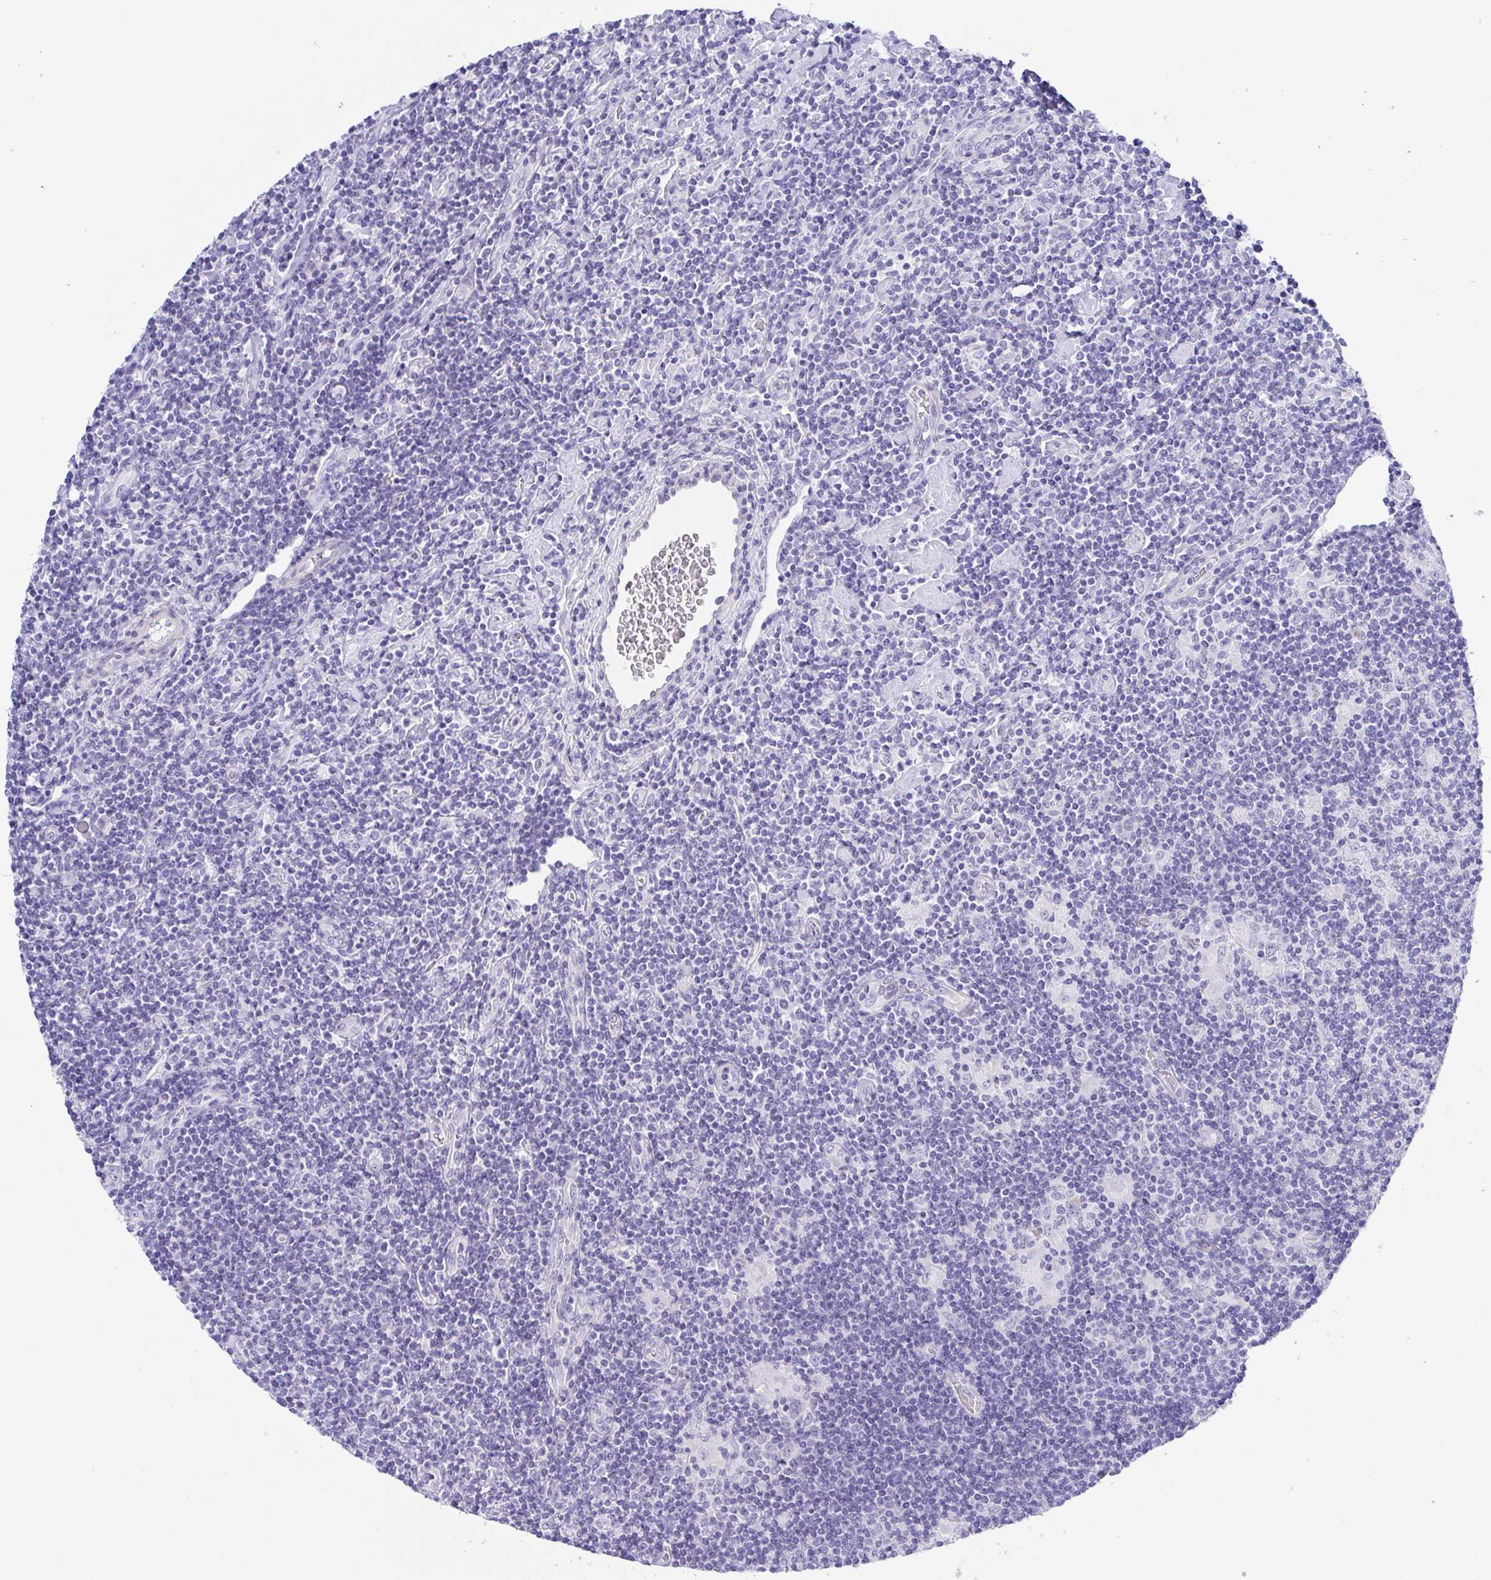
{"staining": {"intensity": "negative", "quantity": "none", "location": "none"}, "tissue": "lymphoma", "cell_type": "Tumor cells", "image_type": "cancer", "snomed": [{"axis": "morphology", "description": "Hodgkin's disease, NOS"}, {"axis": "topography", "description": "Lymph node"}], "caption": "This is a photomicrograph of IHC staining of lymphoma, which shows no positivity in tumor cells. The staining is performed using DAB brown chromogen with nuclei counter-stained in using hematoxylin.", "gene": "MUCL3", "patient": {"sex": "male", "age": 40}}